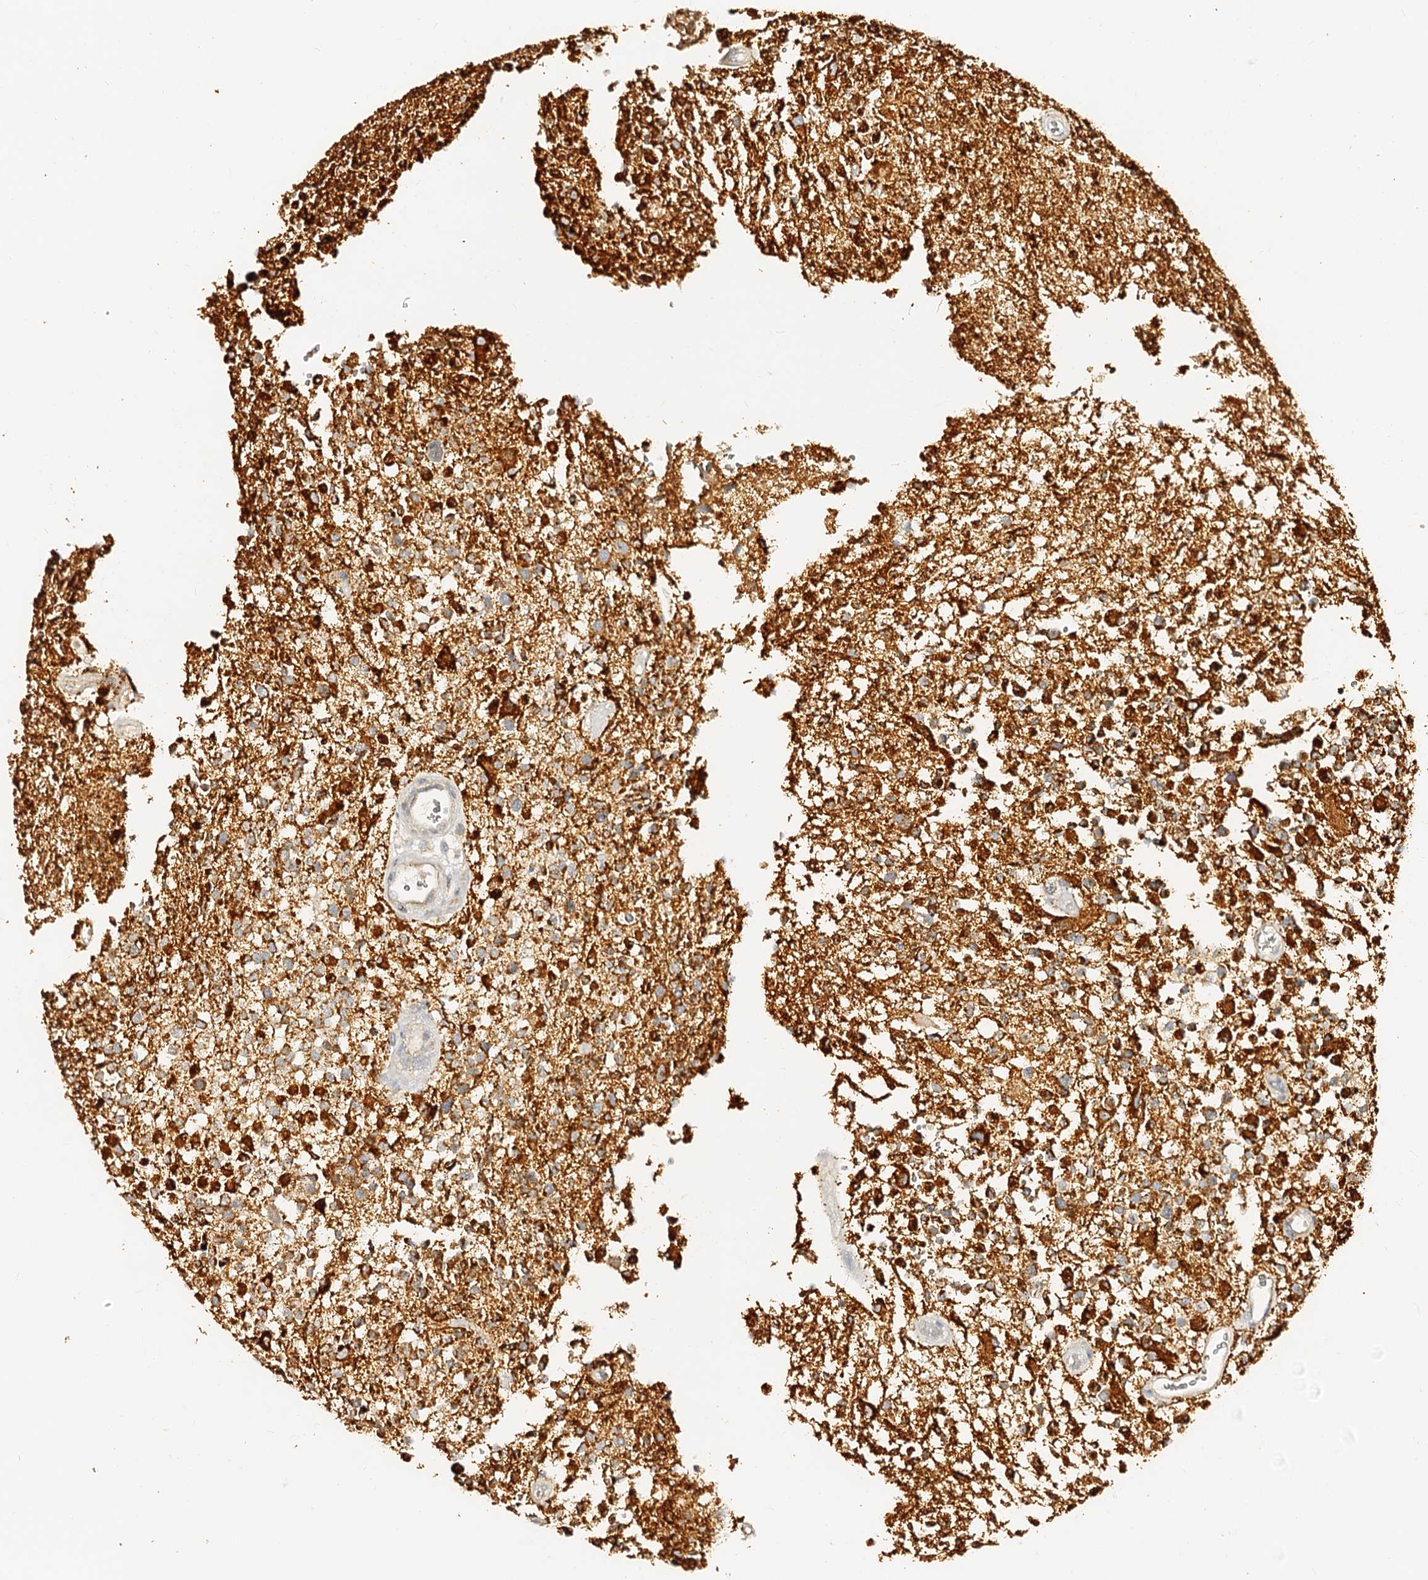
{"staining": {"intensity": "strong", "quantity": ">75%", "location": "cytoplasmic/membranous"}, "tissue": "glioma", "cell_type": "Tumor cells", "image_type": "cancer", "snomed": [{"axis": "morphology", "description": "Glioma, malignant, High grade"}, {"axis": "morphology", "description": "Glioblastoma, NOS"}, {"axis": "topography", "description": "Brain"}], "caption": "A high amount of strong cytoplasmic/membranous staining is identified in approximately >75% of tumor cells in glioma tissue.", "gene": "MAOB", "patient": {"sex": "male", "age": 60}}